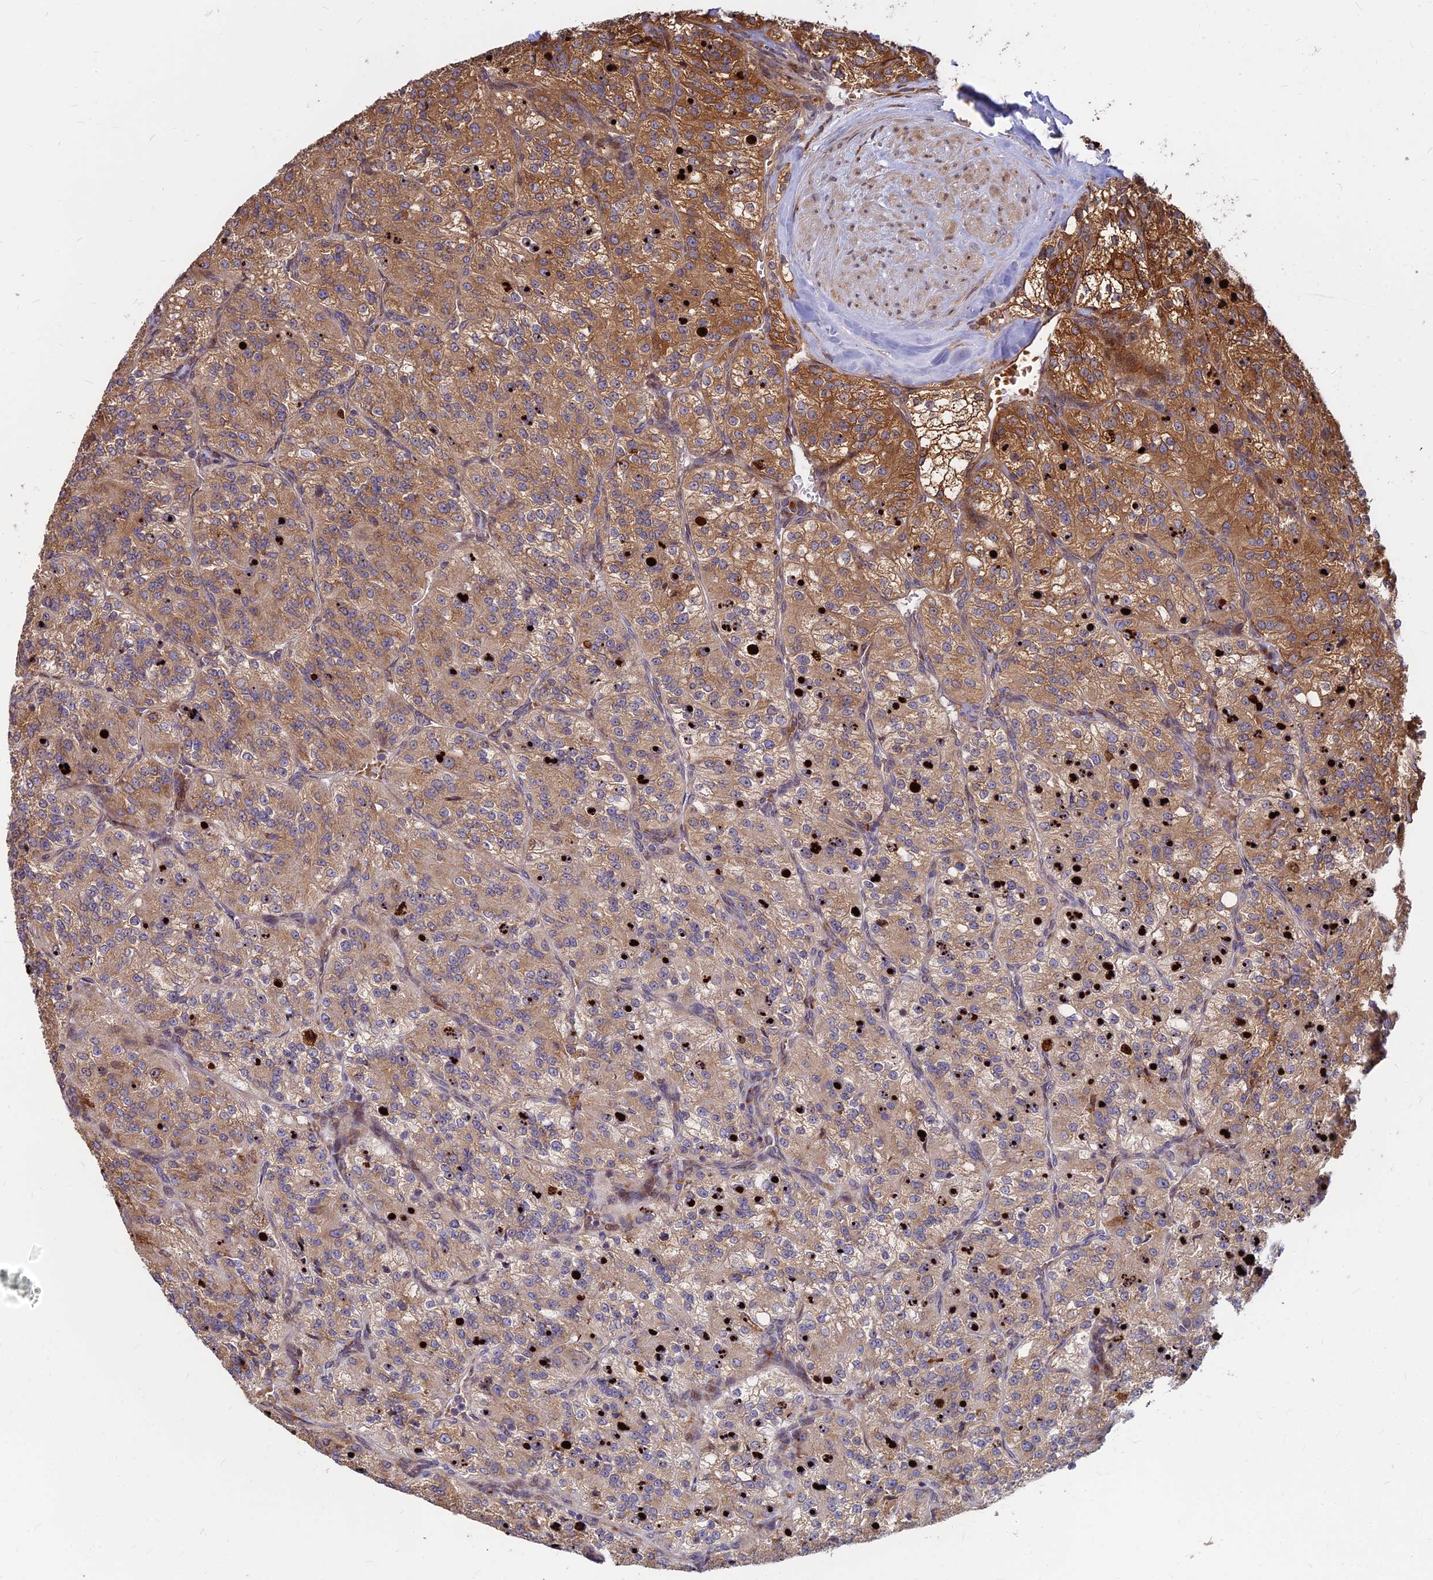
{"staining": {"intensity": "moderate", "quantity": ">75%", "location": "cytoplasmic/membranous"}, "tissue": "renal cancer", "cell_type": "Tumor cells", "image_type": "cancer", "snomed": [{"axis": "morphology", "description": "Adenocarcinoma, NOS"}, {"axis": "topography", "description": "Kidney"}], "caption": "A medium amount of moderate cytoplasmic/membranous staining is seen in approximately >75% of tumor cells in renal adenocarcinoma tissue.", "gene": "CCT6B", "patient": {"sex": "female", "age": 63}}